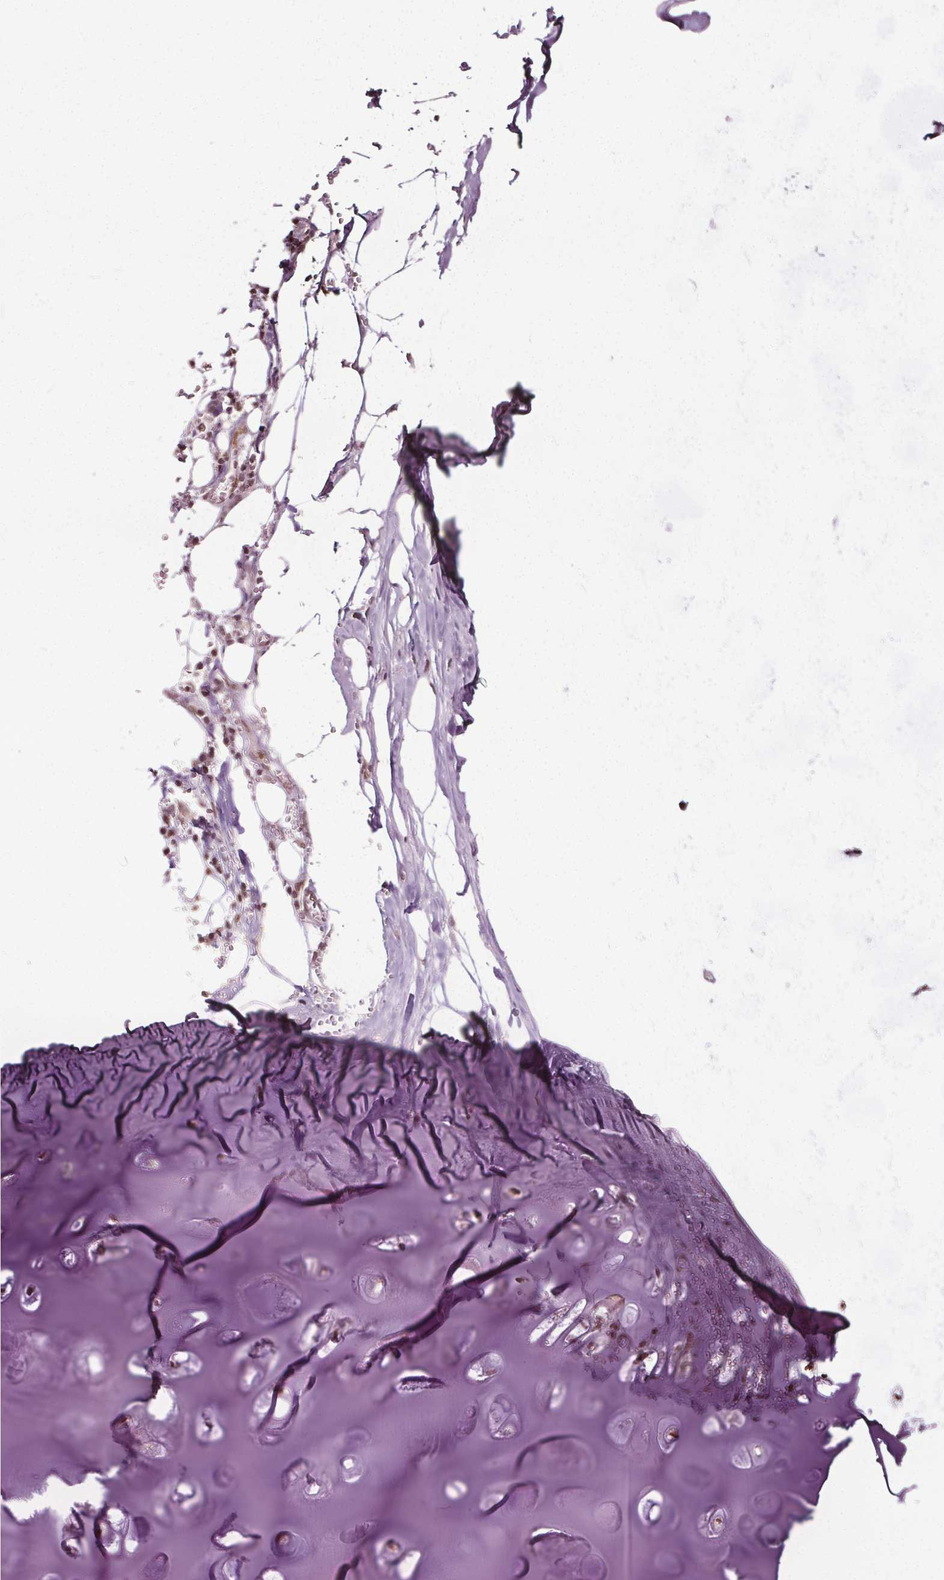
{"staining": {"intensity": "negative", "quantity": "none", "location": "none"}, "tissue": "adipose tissue", "cell_type": "Adipocytes", "image_type": "normal", "snomed": [{"axis": "morphology", "description": "Normal tissue, NOS"}, {"axis": "morphology", "description": "Squamous cell carcinoma, NOS"}, {"axis": "topography", "description": "Cartilage tissue"}, {"axis": "topography", "description": "Bronchus"}, {"axis": "topography", "description": "Lung"}], "caption": "Immunohistochemistry (IHC) image of benign adipose tissue: adipose tissue stained with DAB displays no significant protein positivity in adipocytes. (Brightfield microscopy of DAB IHC at high magnification).", "gene": "TTC39C", "patient": {"sex": "male", "age": 66}}